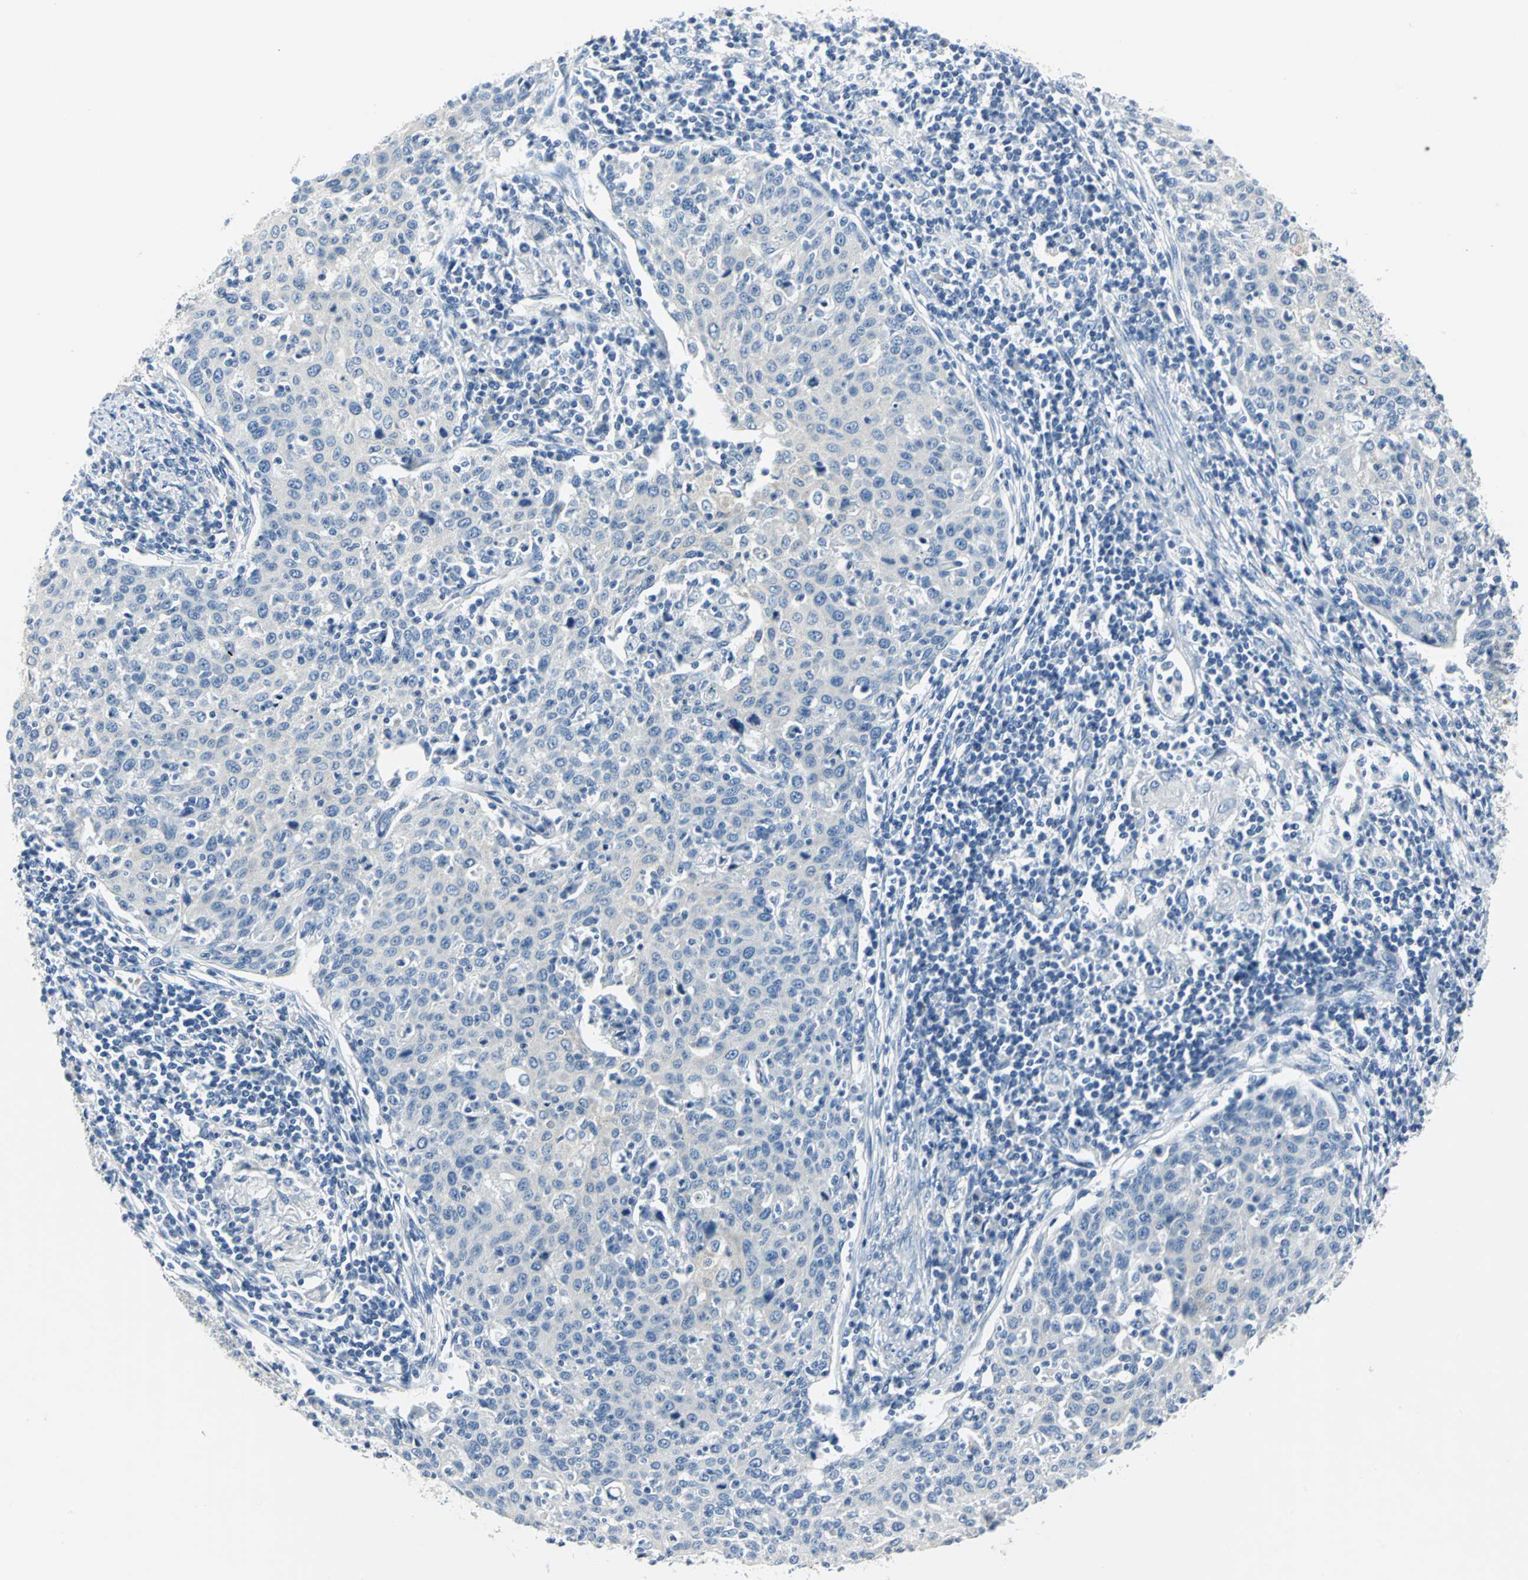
{"staining": {"intensity": "negative", "quantity": "none", "location": "none"}, "tissue": "cervical cancer", "cell_type": "Tumor cells", "image_type": "cancer", "snomed": [{"axis": "morphology", "description": "Squamous cell carcinoma, NOS"}, {"axis": "topography", "description": "Cervix"}], "caption": "Human cervical cancer stained for a protein using IHC shows no positivity in tumor cells.", "gene": "RIPOR1", "patient": {"sex": "female", "age": 38}}